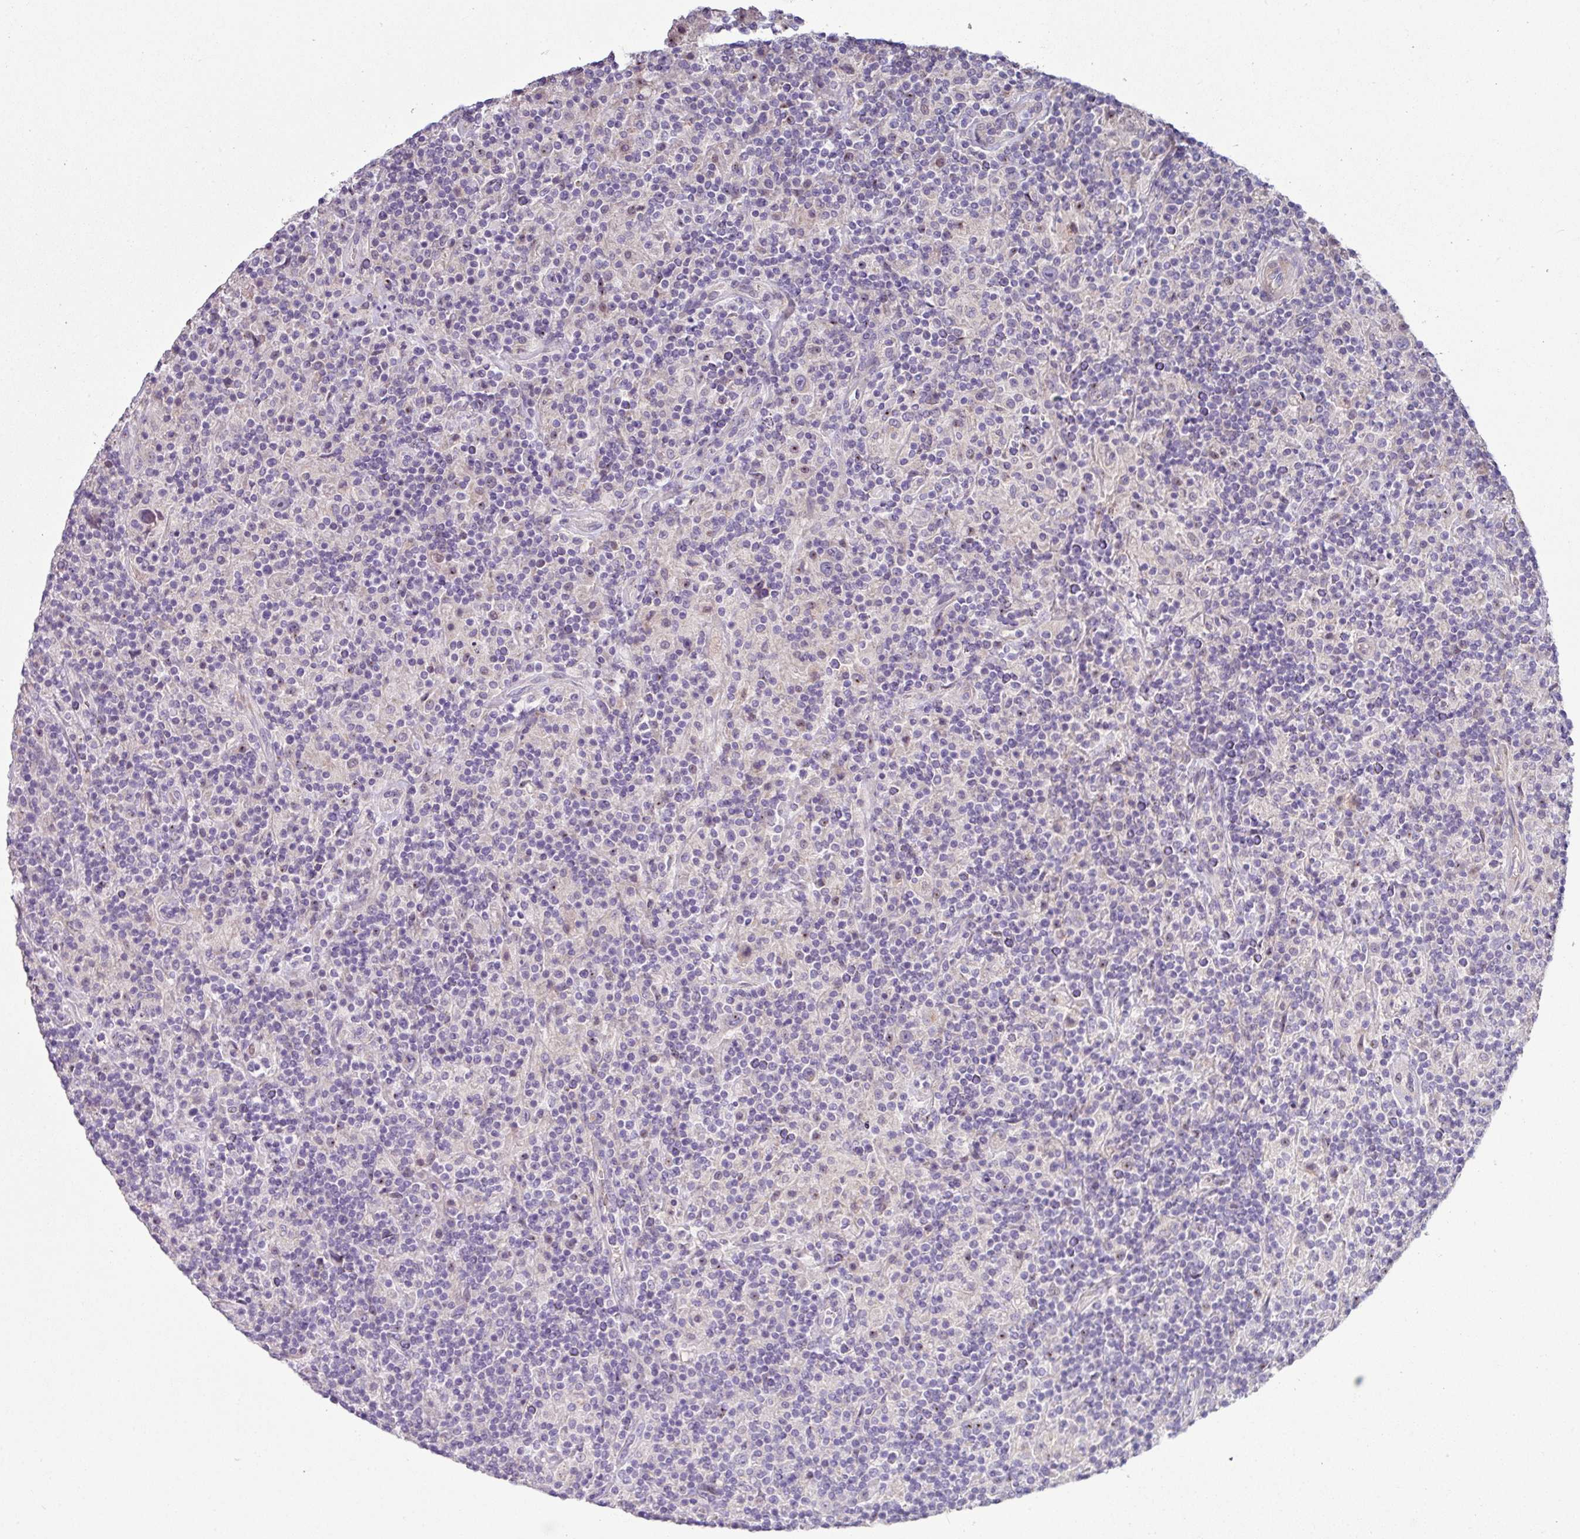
{"staining": {"intensity": "negative", "quantity": "none", "location": "none"}, "tissue": "lymphoma", "cell_type": "Tumor cells", "image_type": "cancer", "snomed": [{"axis": "morphology", "description": "Hodgkin's disease, NOS"}, {"axis": "topography", "description": "Lymph node"}], "caption": "Micrograph shows no protein expression in tumor cells of Hodgkin's disease tissue.", "gene": "LRRC9", "patient": {"sex": "male", "age": 70}}